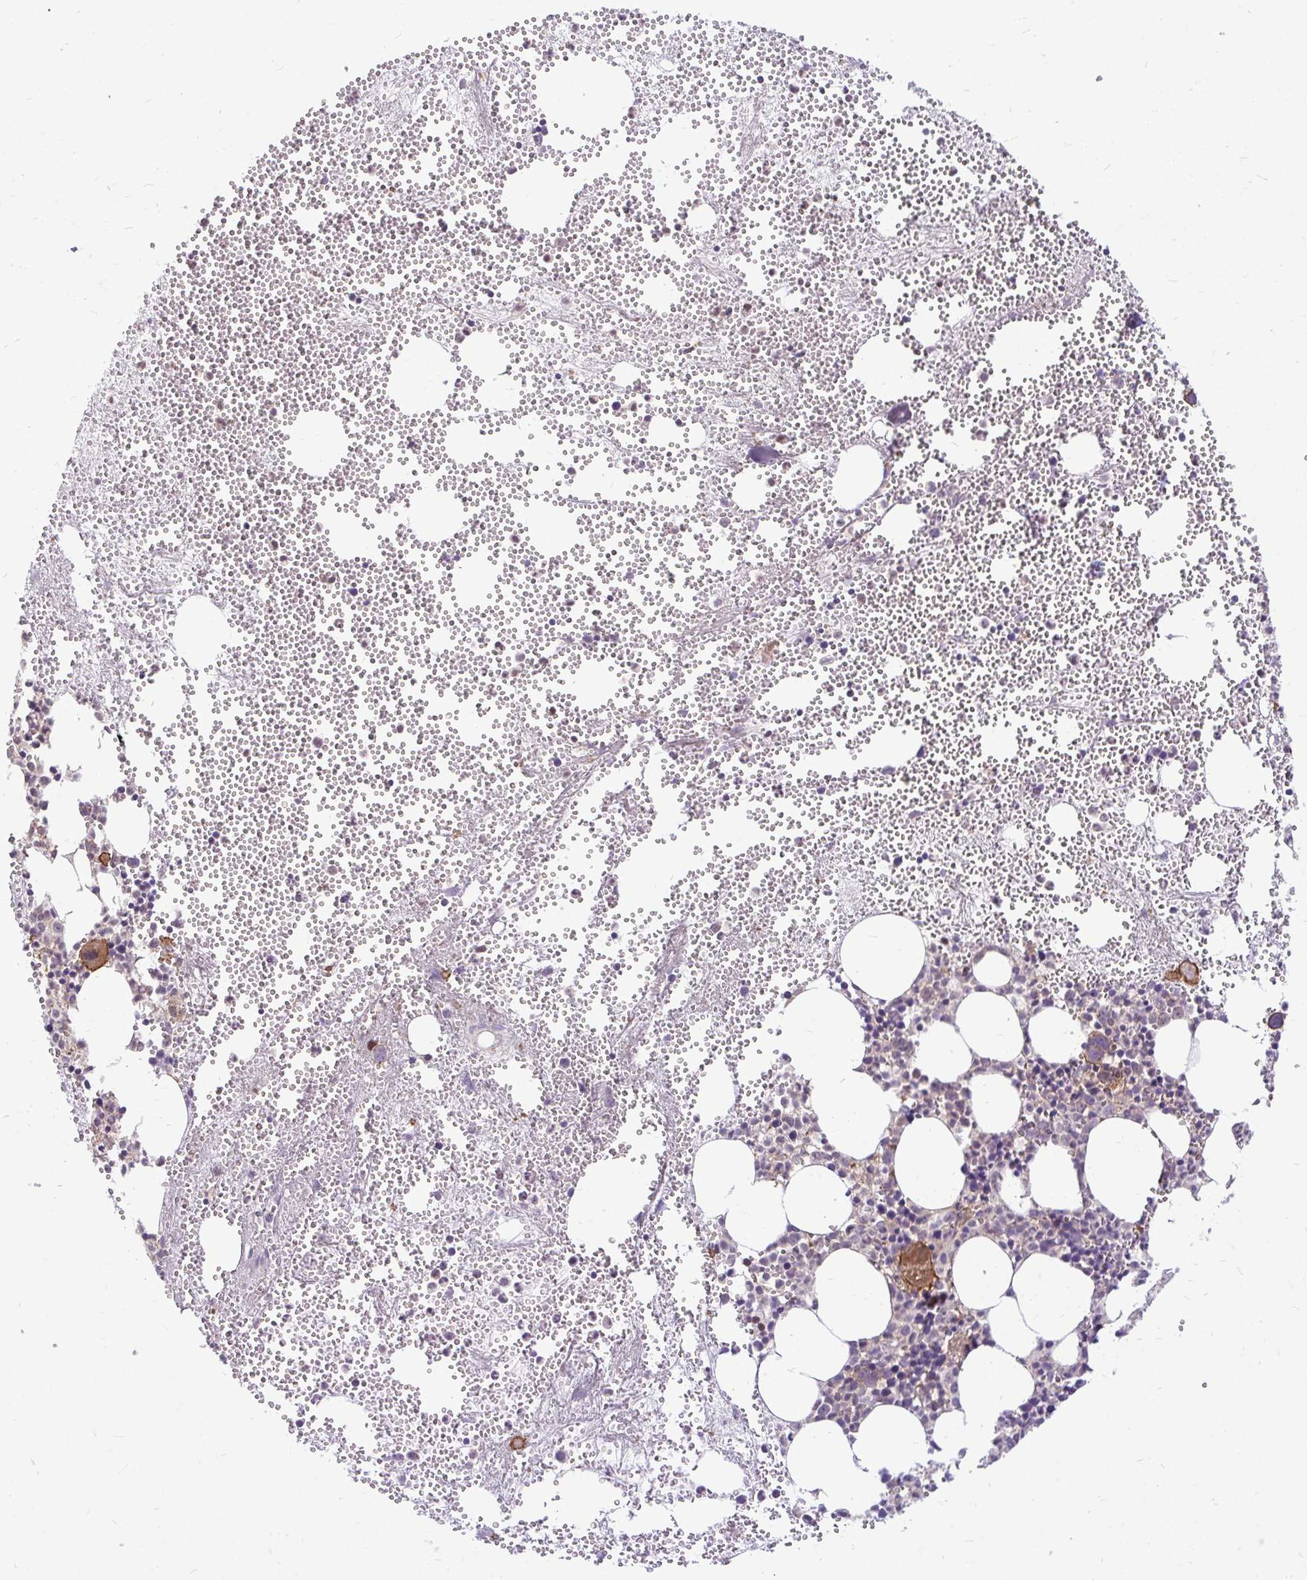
{"staining": {"intensity": "weak", "quantity": "<25%", "location": "cytoplasmic/membranous"}, "tissue": "bone marrow", "cell_type": "Hematopoietic cells", "image_type": "normal", "snomed": [{"axis": "morphology", "description": "Normal tissue, NOS"}, {"axis": "topography", "description": "Bone marrow"}], "caption": "This is a micrograph of IHC staining of unremarkable bone marrow, which shows no expression in hematopoietic cells.", "gene": "TRIP6", "patient": {"sex": "female", "age": 57}}